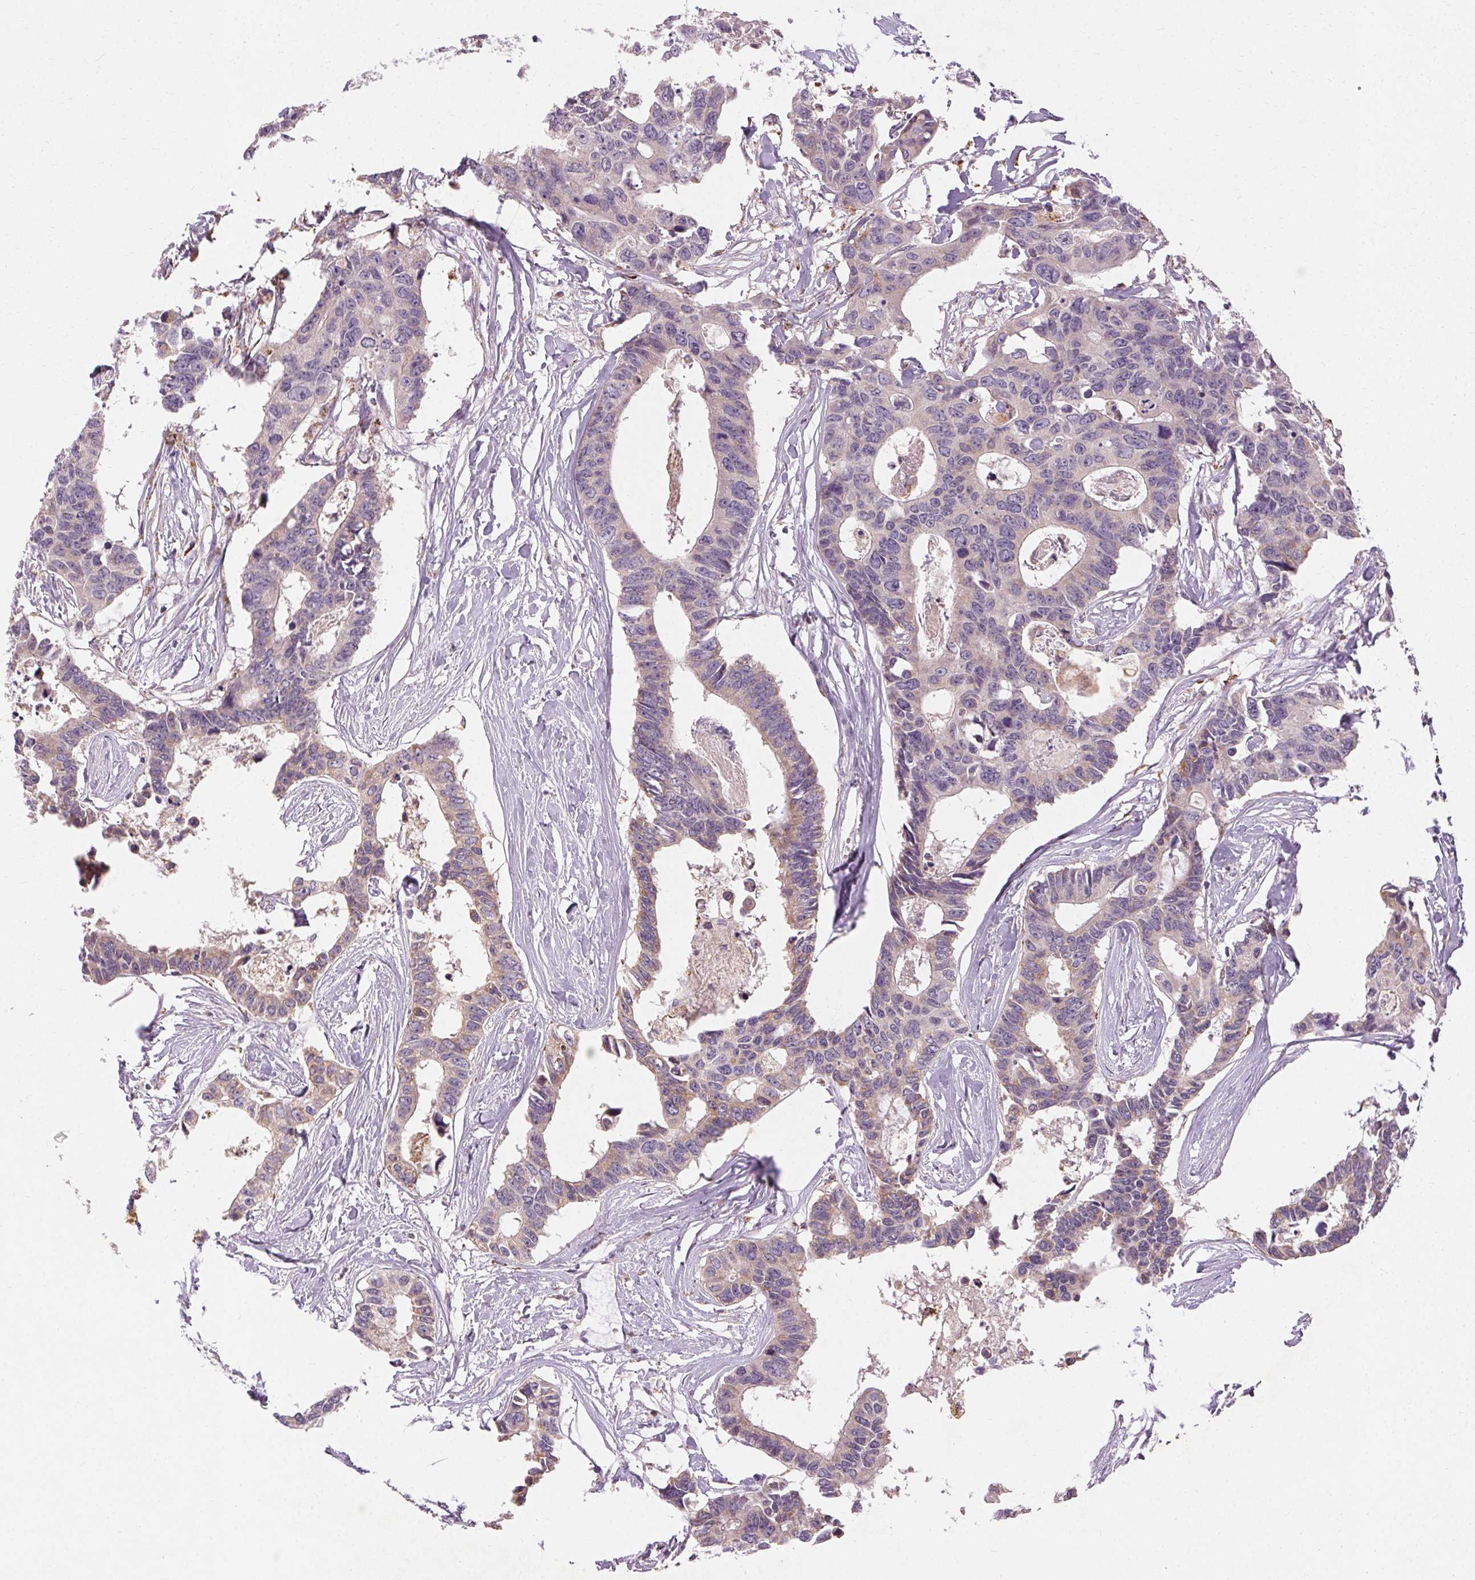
{"staining": {"intensity": "weak", "quantity": "25%-75%", "location": "cytoplasmic/membranous"}, "tissue": "colorectal cancer", "cell_type": "Tumor cells", "image_type": "cancer", "snomed": [{"axis": "morphology", "description": "Adenocarcinoma, NOS"}, {"axis": "topography", "description": "Rectum"}], "caption": "Protein expression analysis of colorectal adenocarcinoma exhibits weak cytoplasmic/membranous expression in about 25%-75% of tumor cells.", "gene": "REP15", "patient": {"sex": "male", "age": 57}}